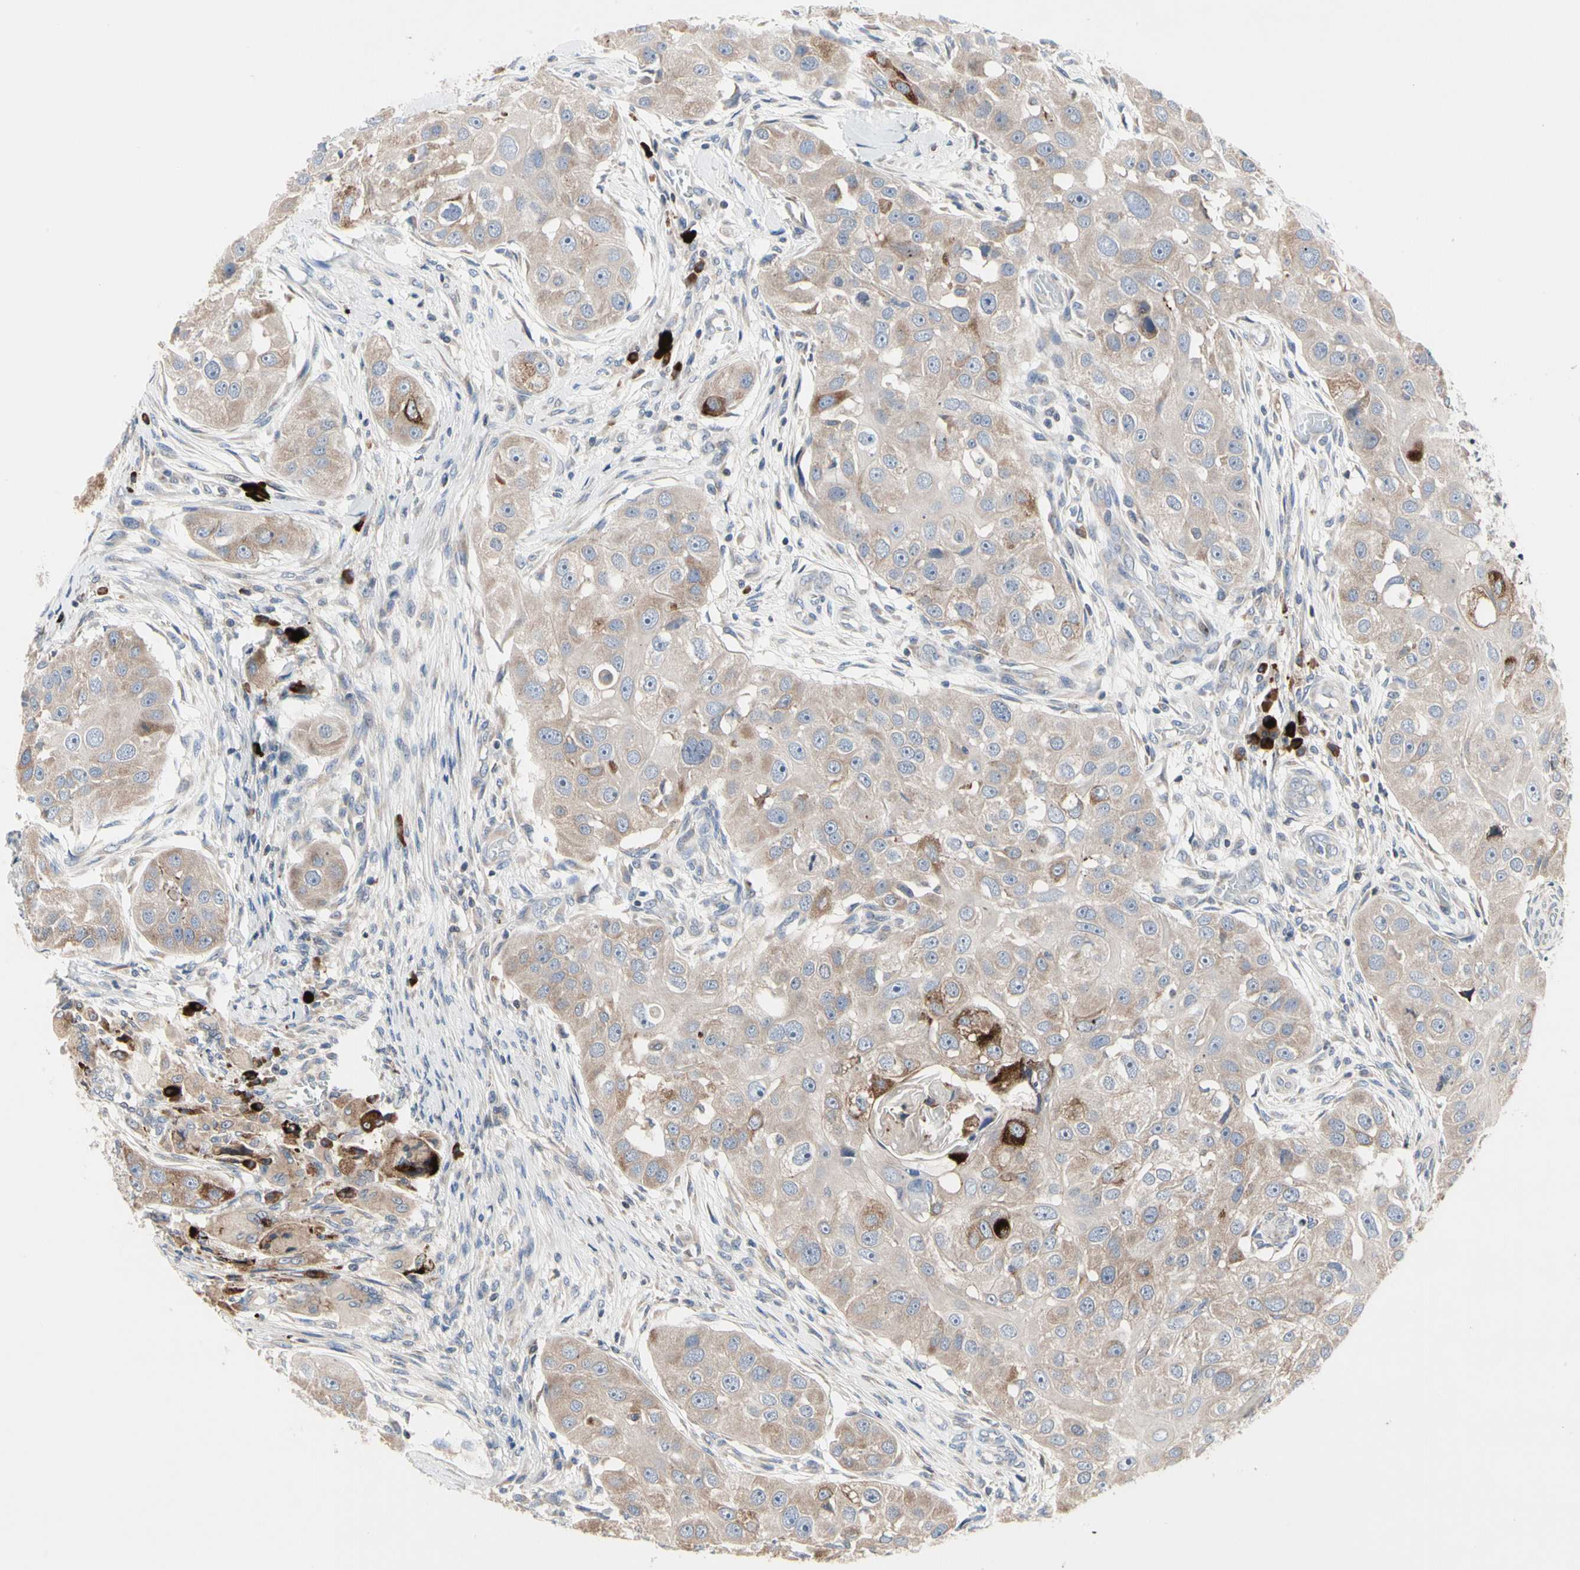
{"staining": {"intensity": "weak", "quantity": ">75%", "location": "cytoplasmic/membranous"}, "tissue": "head and neck cancer", "cell_type": "Tumor cells", "image_type": "cancer", "snomed": [{"axis": "morphology", "description": "Normal tissue, NOS"}, {"axis": "morphology", "description": "Squamous cell carcinoma, NOS"}, {"axis": "topography", "description": "Skeletal muscle"}, {"axis": "topography", "description": "Head-Neck"}], "caption": "IHC micrograph of neoplastic tissue: human head and neck squamous cell carcinoma stained using IHC demonstrates low levels of weak protein expression localized specifically in the cytoplasmic/membranous of tumor cells, appearing as a cytoplasmic/membranous brown color.", "gene": "MMEL1", "patient": {"sex": "male", "age": 51}}